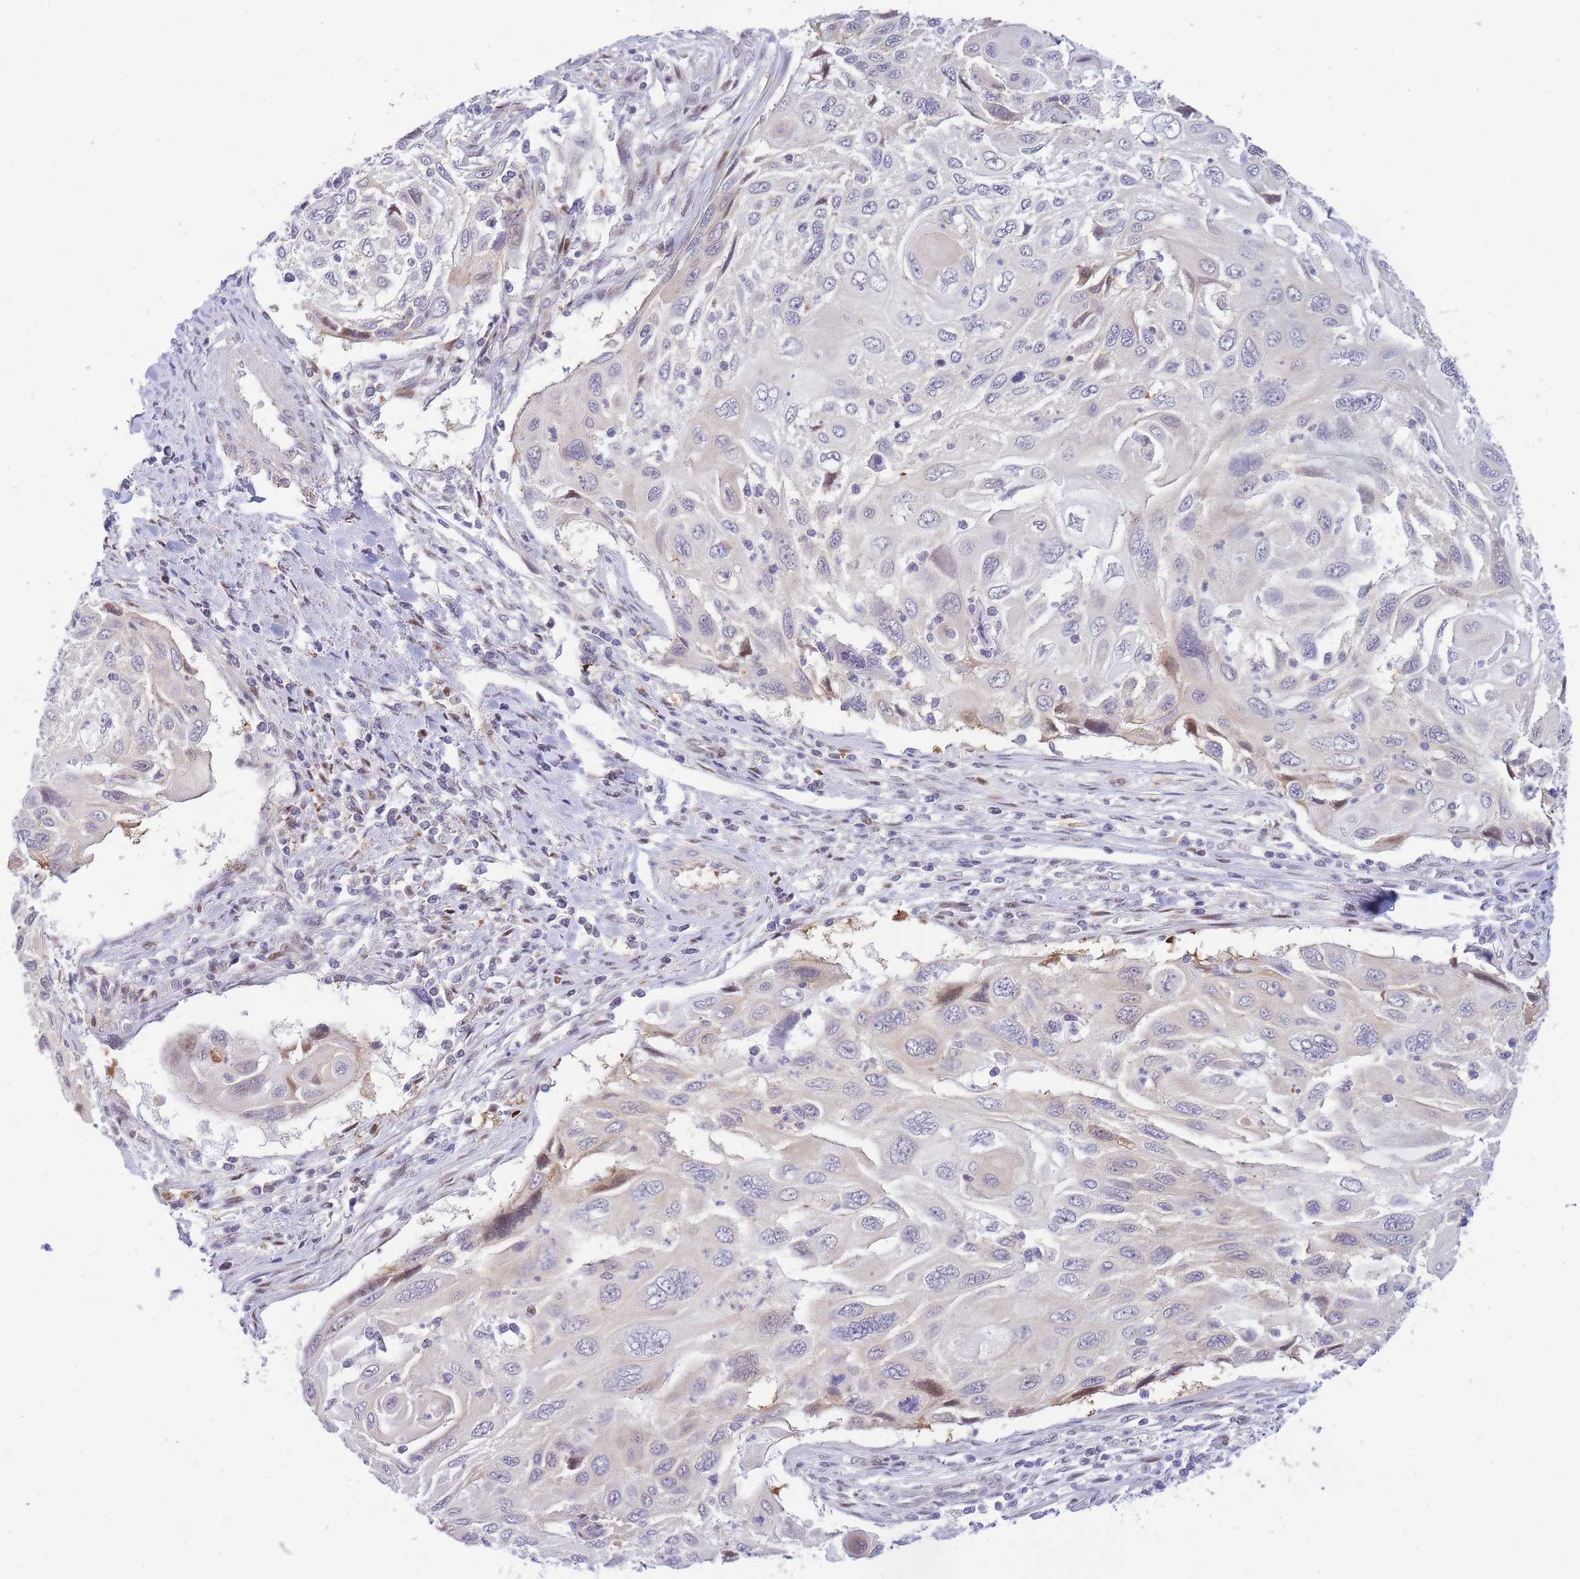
{"staining": {"intensity": "moderate", "quantity": "<25%", "location": "nuclear"}, "tissue": "cervical cancer", "cell_type": "Tumor cells", "image_type": "cancer", "snomed": [{"axis": "morphology", "description": "Squamous cell carcinoma, NOS"}, {"axis": "topography", "description": "Cervix"}], "caption": "Immunohistochemical staining of human squamous cell carcinoma (cervical) reveals moderate nuclear protein expression in about <25% of tumor cells.", "gene": "CRACD", "patient": {"sex": "female", "age": 70}}